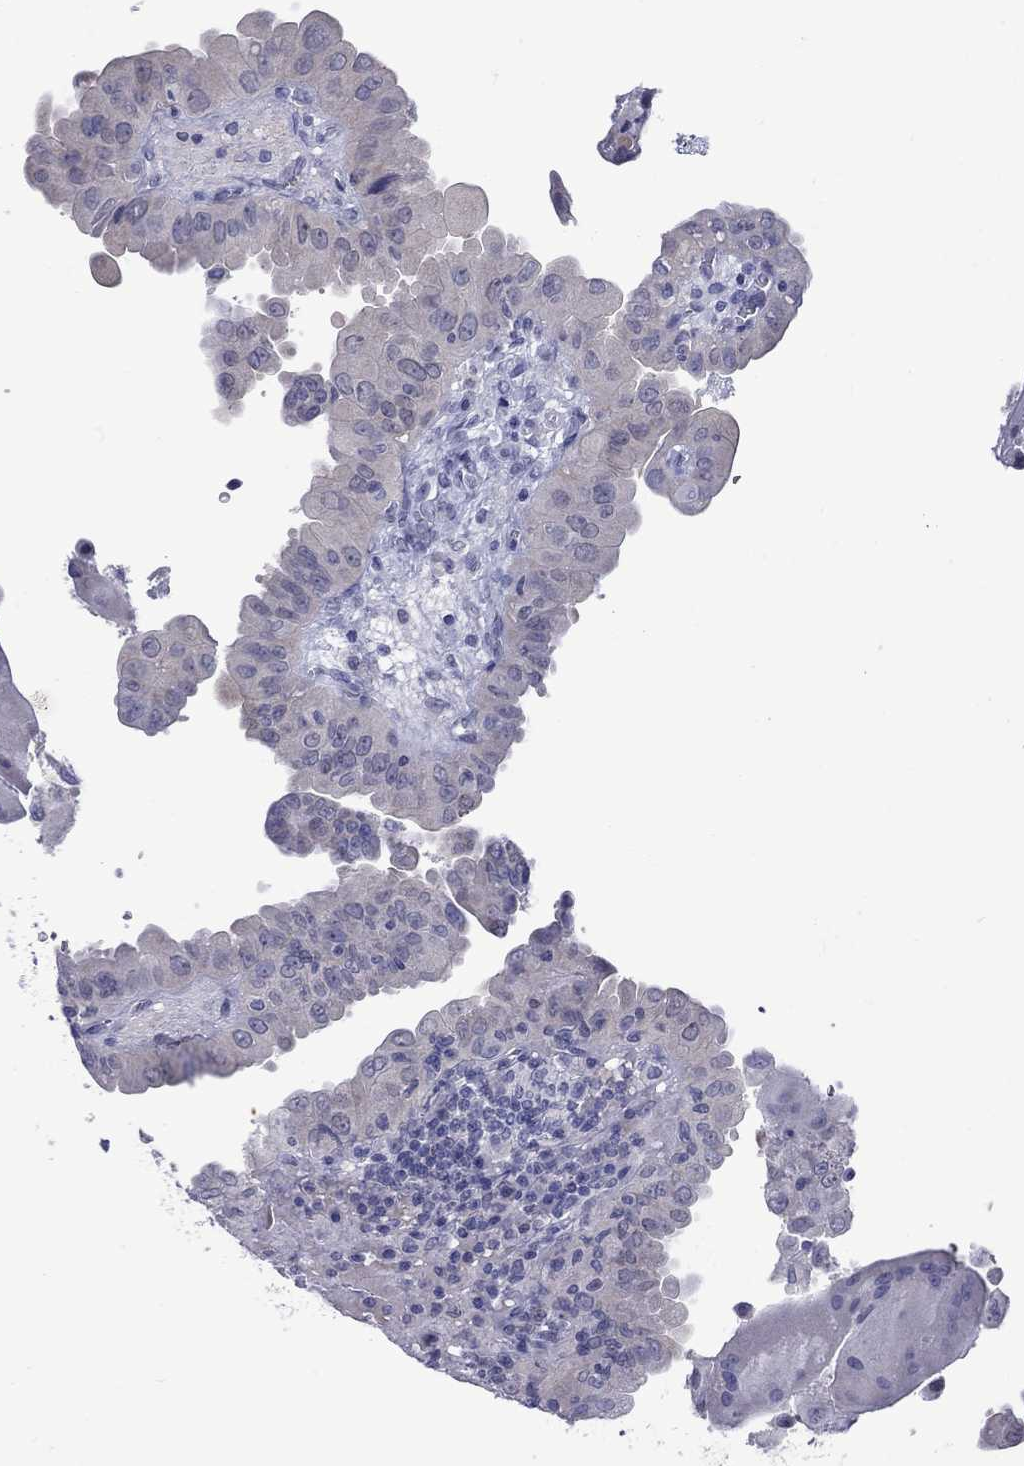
{"staining": {"intensity": "negative", "quantity": "none", "location": "none"}, "tissue": "thyroid cancer", "cell_type": "Tumor cells", "image_type": "cancer", "snomed": [{"axis": "morphology", "description": "Papillary adenocarcinoma, NOS"}, {"axis": "topography", "description": "Thyroid gland"}], "caption": "A high-resolution micrograph shows IHC staining of thyroid cancer, which demonstrates no significant expression in tumor cells. (DAB (3,3'-diaminobenzidine) IHC visualized using brightfield microscopy, high magnification).", "gene": "CTNNBIP1", "patient": {"sex": "female", "age": 37}}